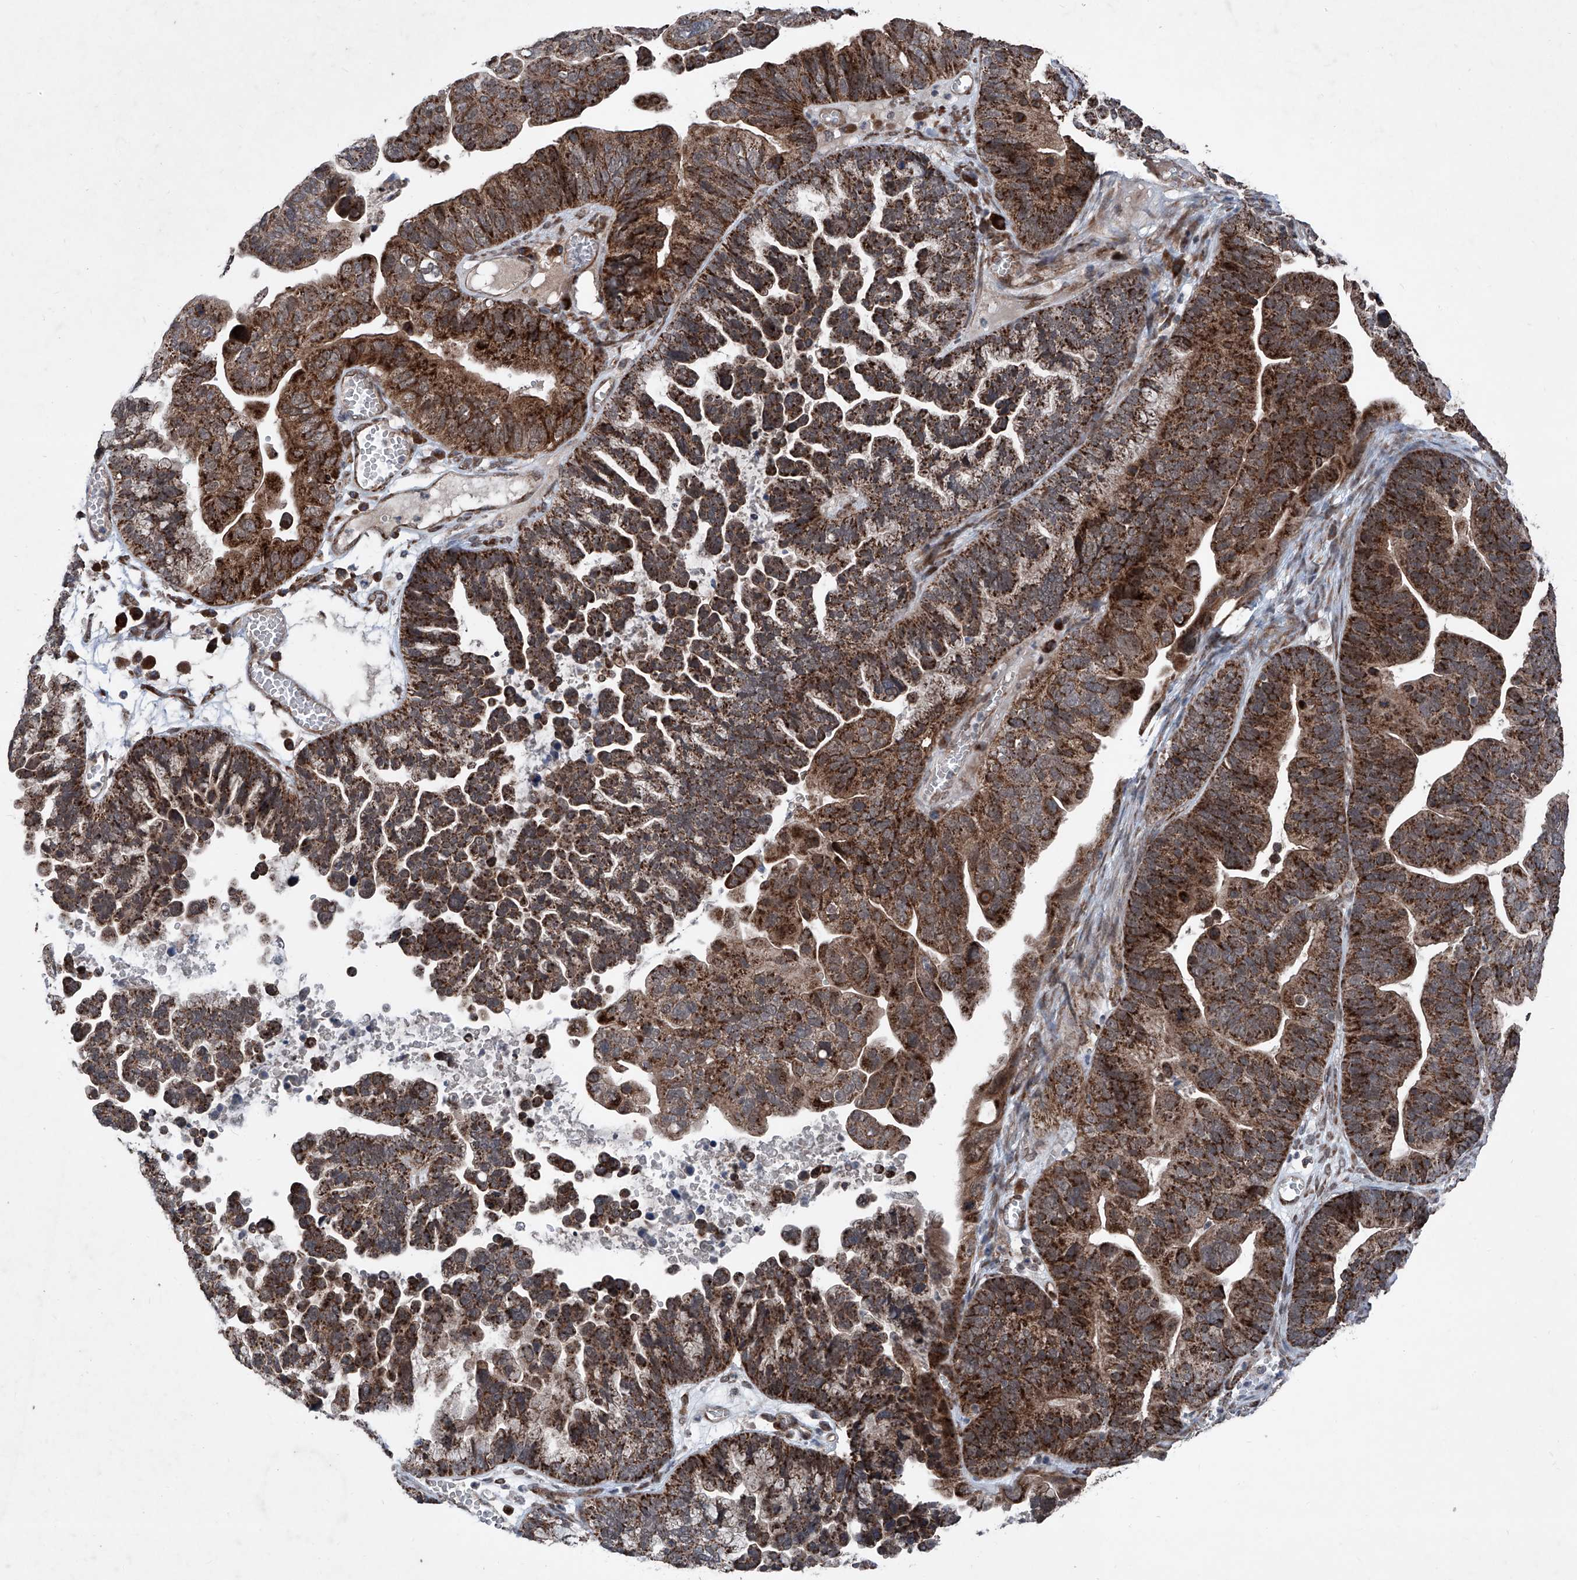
{"staining": {"intensity": "strong", "quantity": ">75%", "location": "cytoplasmic/membranous"}, "tissue": "ovarian cancer", "cell_type": "Tumor cells", "image_type": "cancer", "snomed": [{"axis": "morphology", "description": "Cystadenocarcinoma, serous, NOS"}, {"axis": "topography", "description": "Ovary"}], "caption": "The photomicrograph shows a brown stain indicating the presence of a protein in the cytoplasmic/membranous of tumor cells in ovarian serous cystadenocarcinoma. (brown staining indicates protein expression, while blue staining denotes nuclei).", "gene": "COA7", "patient": {"sex": "female", "age": 56}}